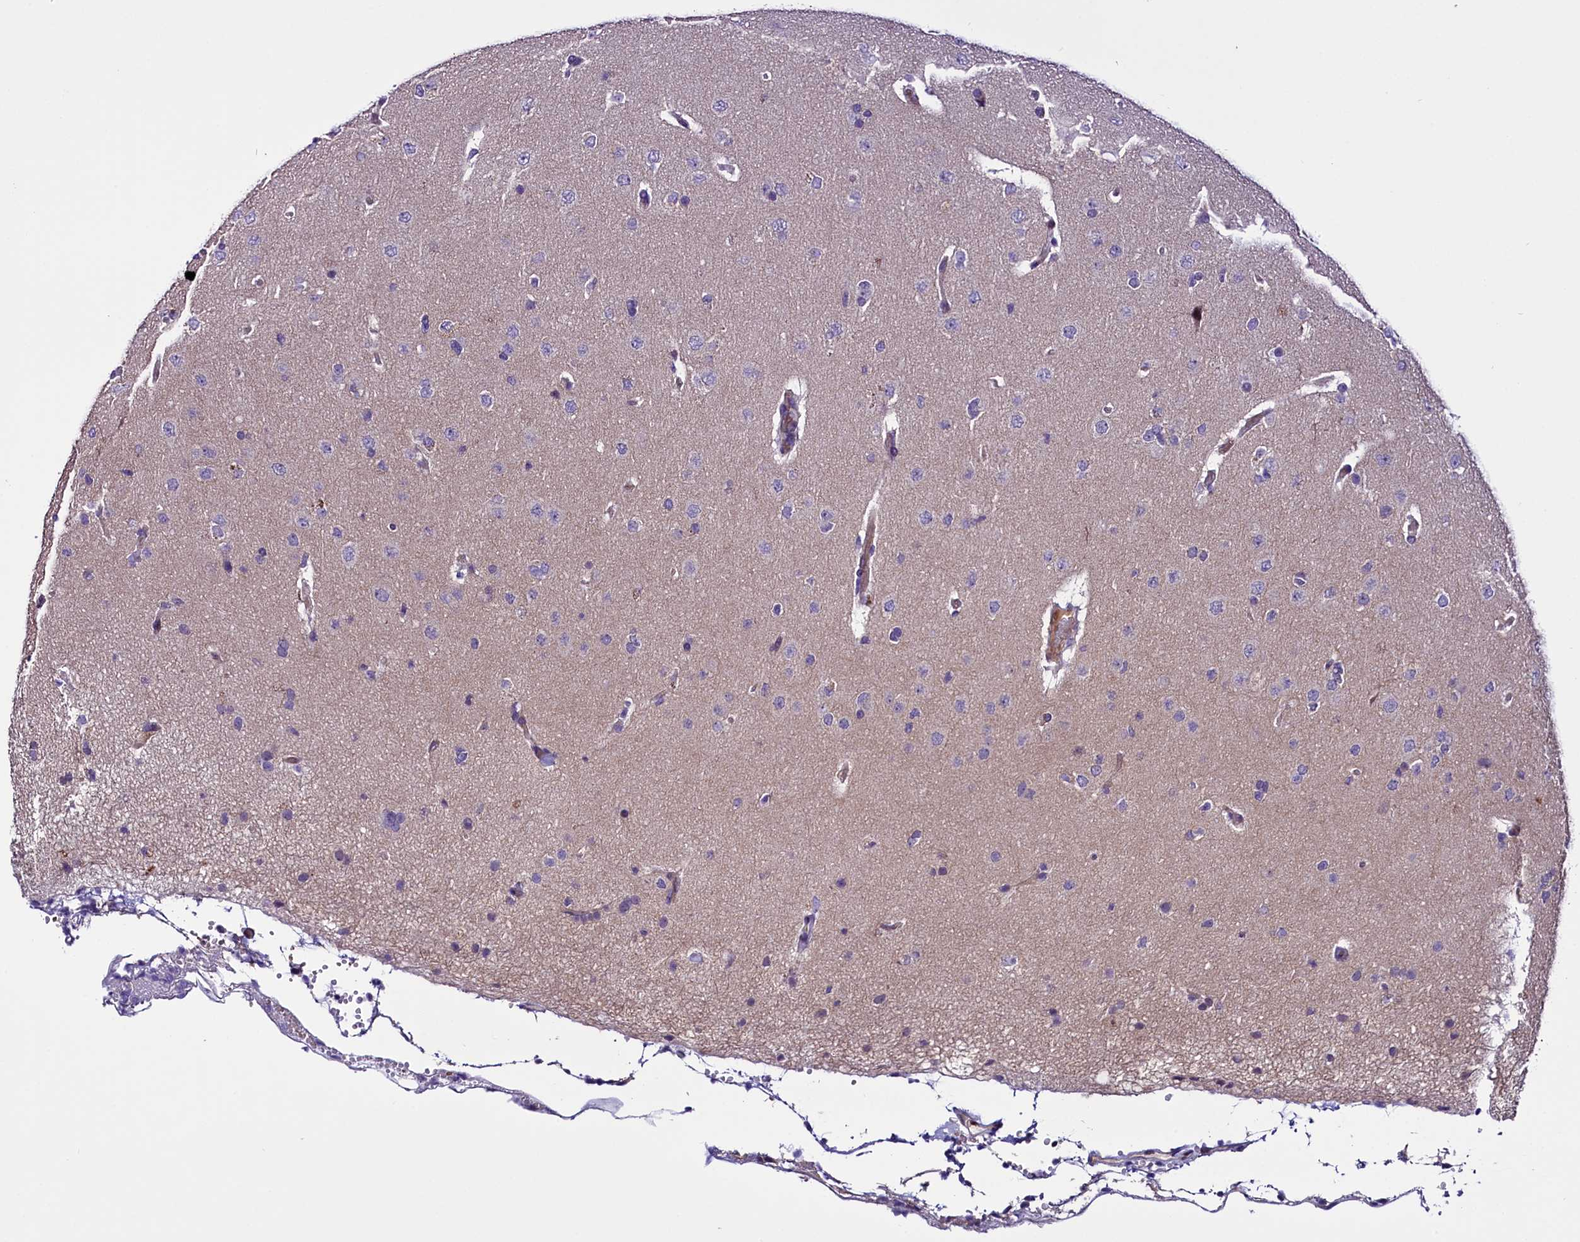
{"staining": {"intensity": "negative", "quantity": "none", "location": "none"}, "tissue": "glioma", "cell_type": "Tumor cells", "image_type": "cancer", "snomed": [{"axis": "morphology", "description": "Glioma, malignant, High grade"}, {"axis": "topography", "description": "Brain"}], "caption": "Malignant glioma (high-grade) was stained to show a protein in brown. There is no significant expression in tumor cells. (DAB (3,3'-diaminobenzidine) IHC, high magnification).", "gene": "C9orf40", "patient": {"sex": "male", "age": 72}}